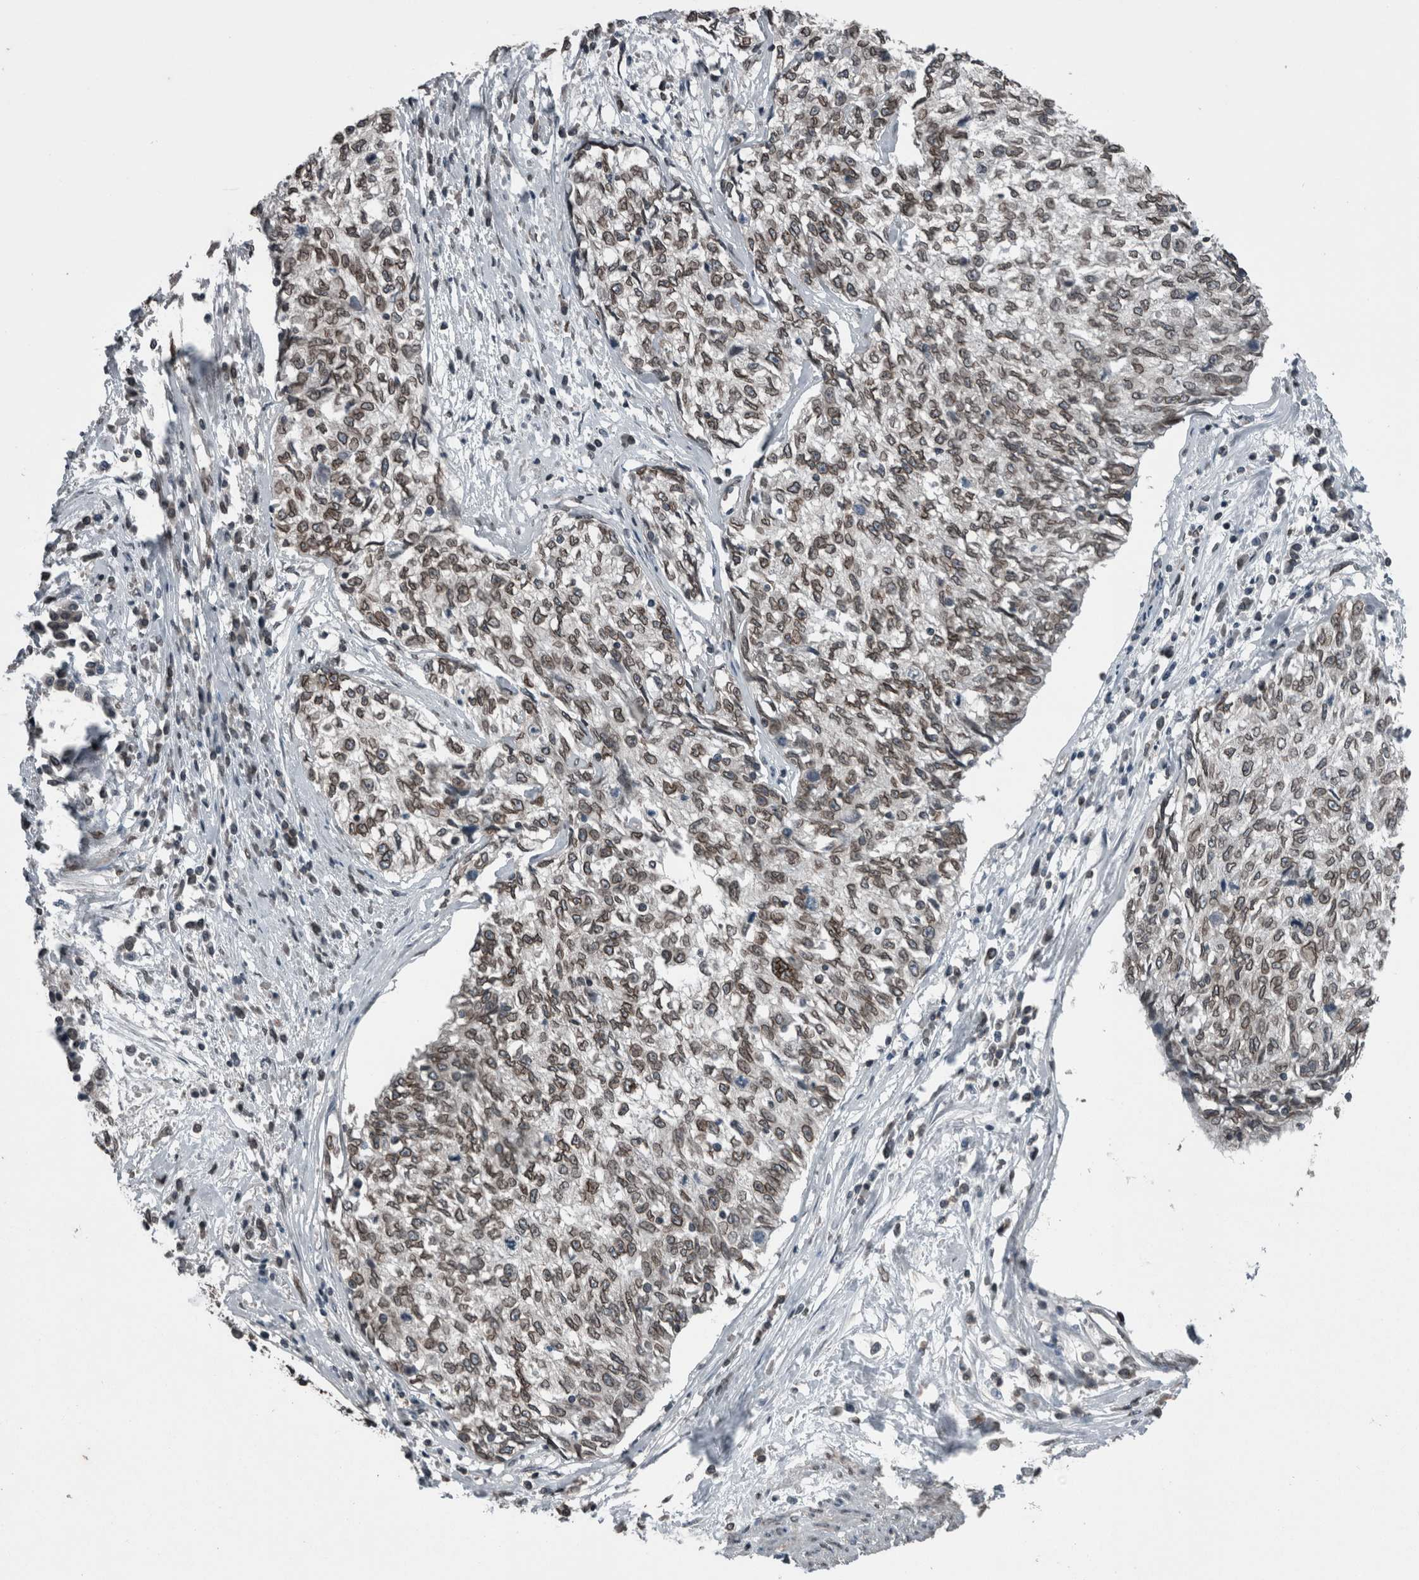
{"staining": {"intensity": "moderate", "quantity": ">75%", "location": "cytoplasmic/membranous,nuclear"}, "tissue": "cervical cancer", "cell_type": "Tumor cells", "image_type": "cancer", "snomed": [{"axis": "morphology", "description": "Squamous cell carcinoma, NOS"}, {"axis": "topography", "description": "Cervix"}], "caption": "This micrograph reveals cervical cancer stained with IHC to label a protein in brown. The cytoplasmic/membranous and nuclear of tumor cells show moderate positivity for the protein. Nuclei are counter-stained blue.", "gene": "RANBP2", "patient": {"sex": "female", "age": 57}}